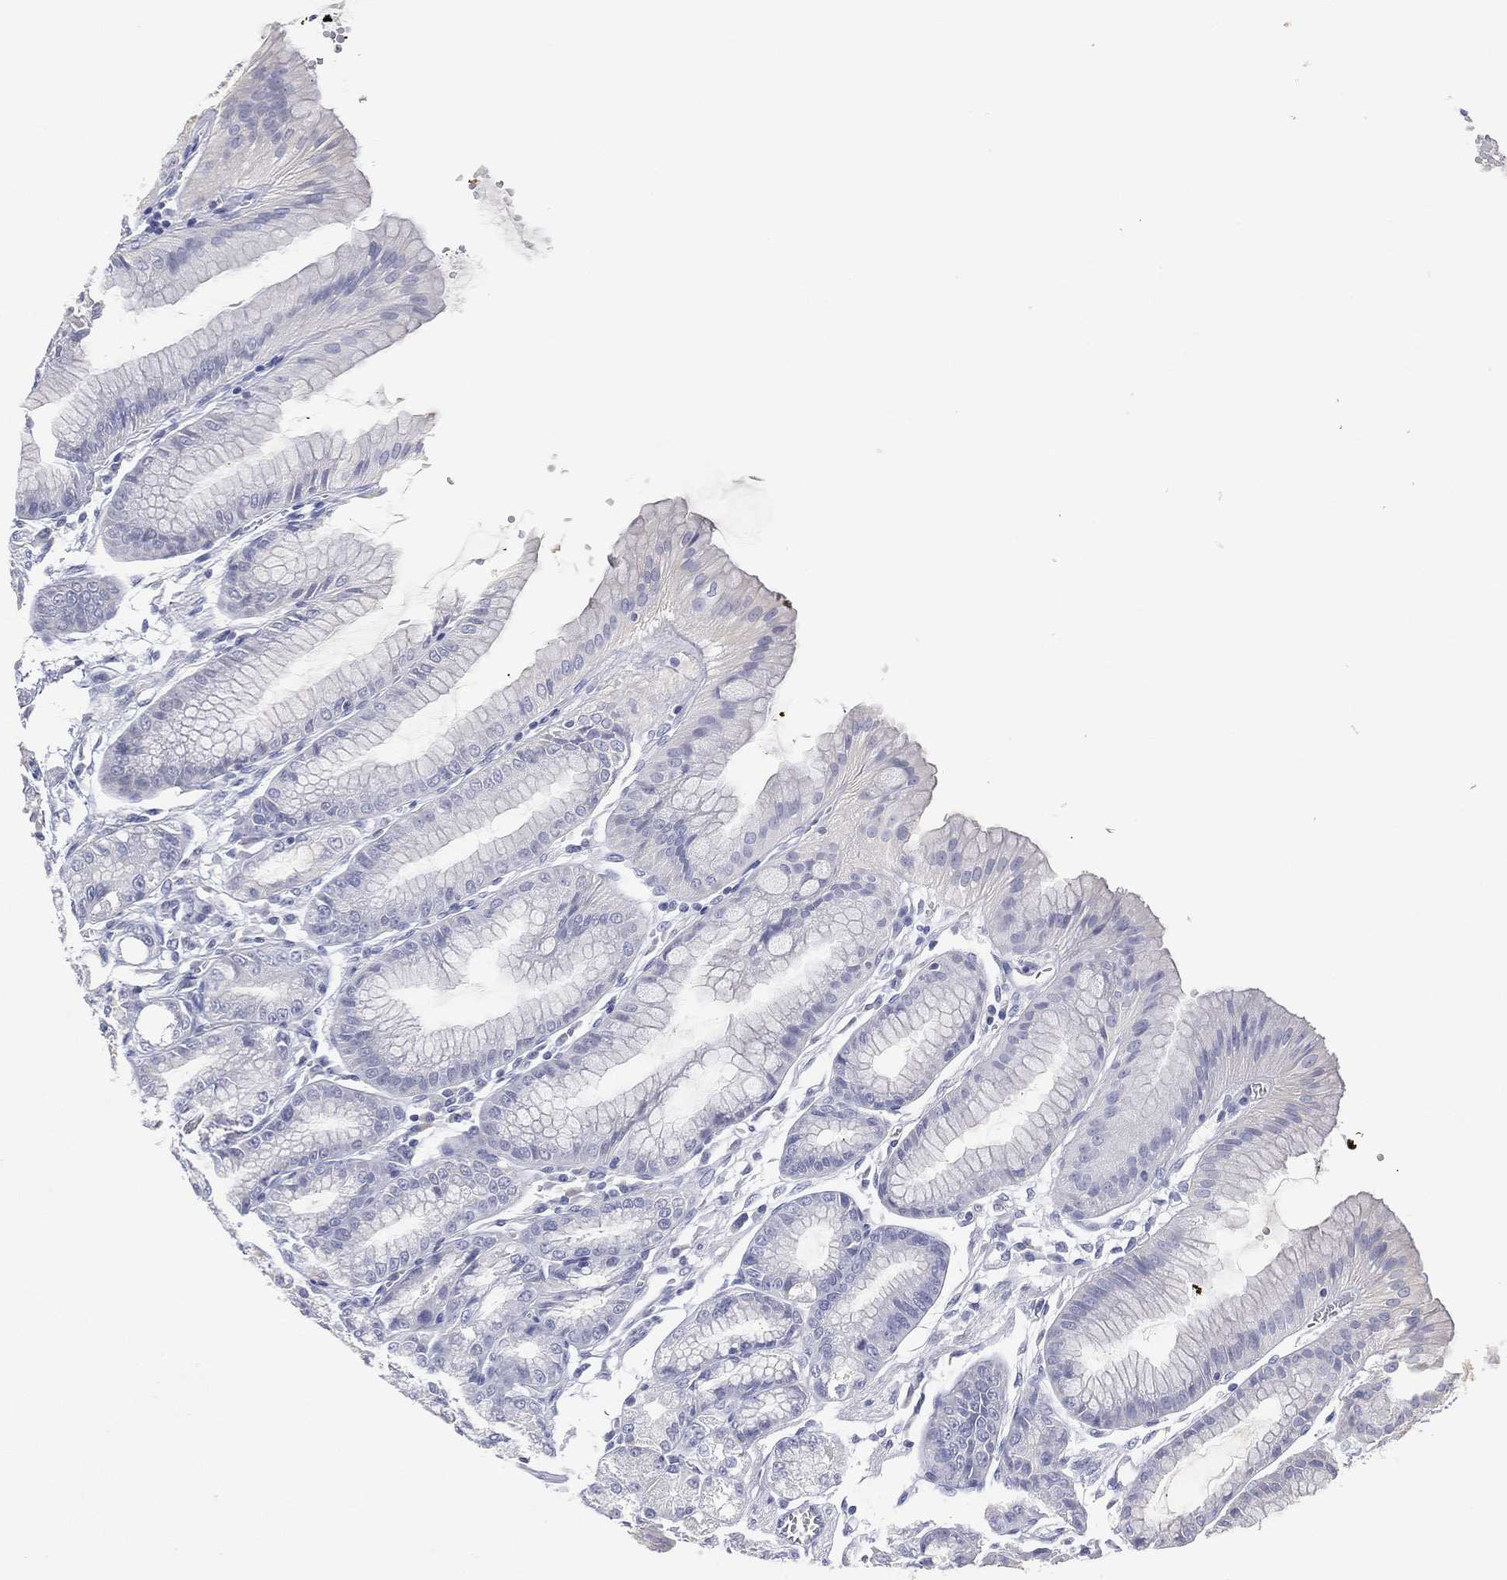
{"staining": {"intensity": "negative", "quantity": "none", "location": "none"}, "tissue": "stomach", "cell_type": "Glandular cells", "image_type": "normal", "snomed": [{"axis": "morphology", "description": "Normal tissue, NOS"}, {"axis": "topography", "description": "Stomach, lower"}], "caption": "IHC of normal human stomach shows no expression in glandular cells. The staining was performed using DAB to visualize the protein expression in brown, while the nuclei were stained in blue with hematoxylin (Magnification: 20x).", "gene": "FMO1", "patient": {"sex": "male", "age": 71}}